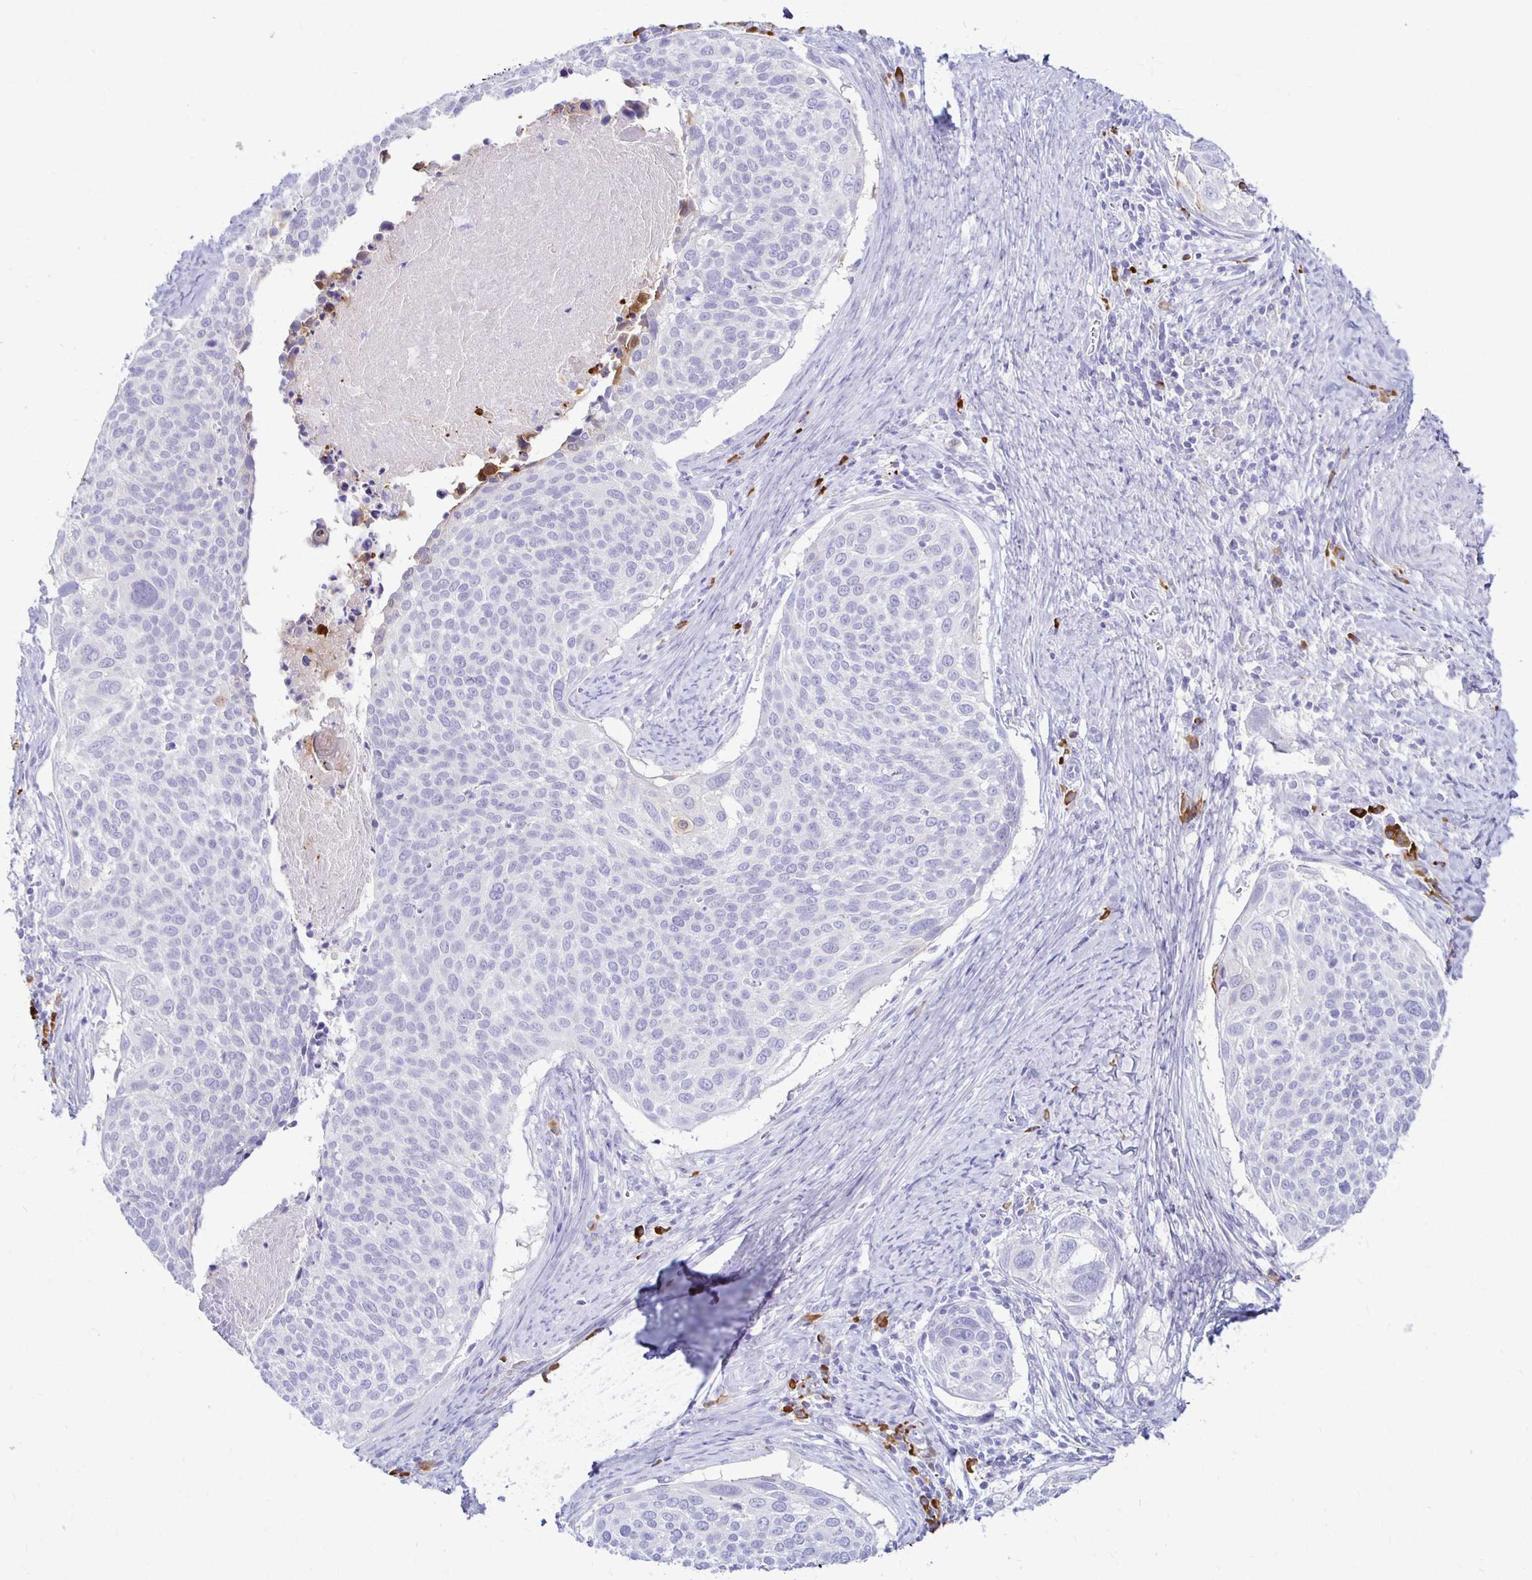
{"staining": {"intensity": "negative", "quantity": "none", "location": "none"}, "tissue": "cervical cancer", "cell_type": "Tumor cells", "image_type": "cancer", "snomed": [{"axis": "morphology", "description": "Squamous cell carcinoma, NOS"}, {"axis": "topography", "description": "Cervix"}], "caption": "This is a image of immunohistochemistry staining of cervical cancer, which shows no staining in tumor cells. (Stains: DAB IHC with hematoxylin counter stain, Microscopy: brightfield microscopy at high magnification).", "gene": "FNTB", "patient": {"sex": "female", "age": 39}}